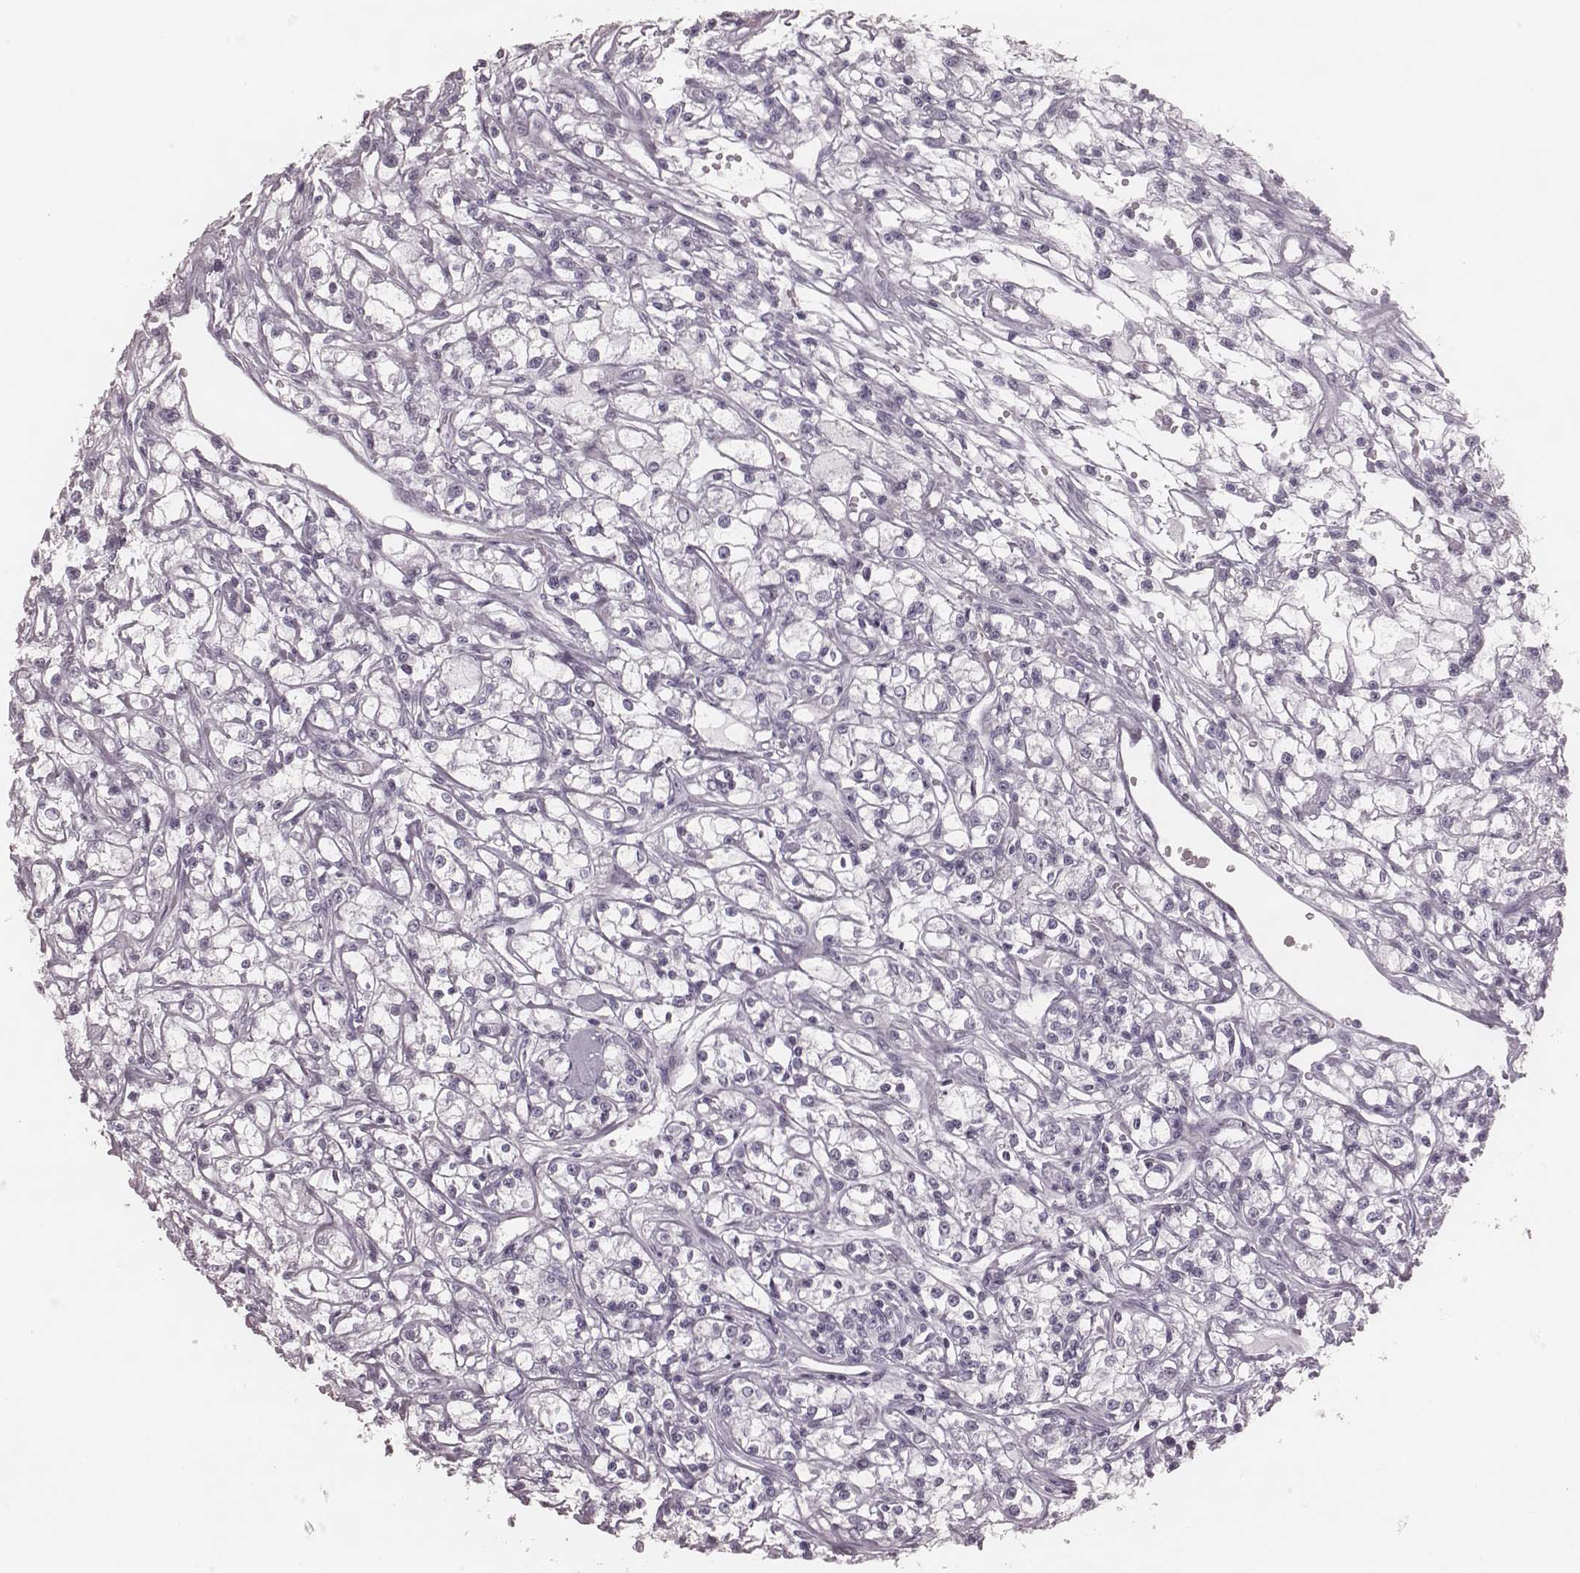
{"staining": {"intensity": "negative", "quantity": "none", "location": "none"}, "tissue": "renal cancer", "cell_type": "Tumor cells", "image_type": "cancer", "snomed": [{"axis": "morphology", "description": "Adenocarcinoma, NOS"}, {"axis": "topography", "description": "Kidney"}], "caption": "High power microscopy image of an immunohistochemistry (IHC) image of renal cancer, revealing no significant expression in tumor cells.", "gene": "KRT74", "patient": {"sex": "female", "age": 59}}